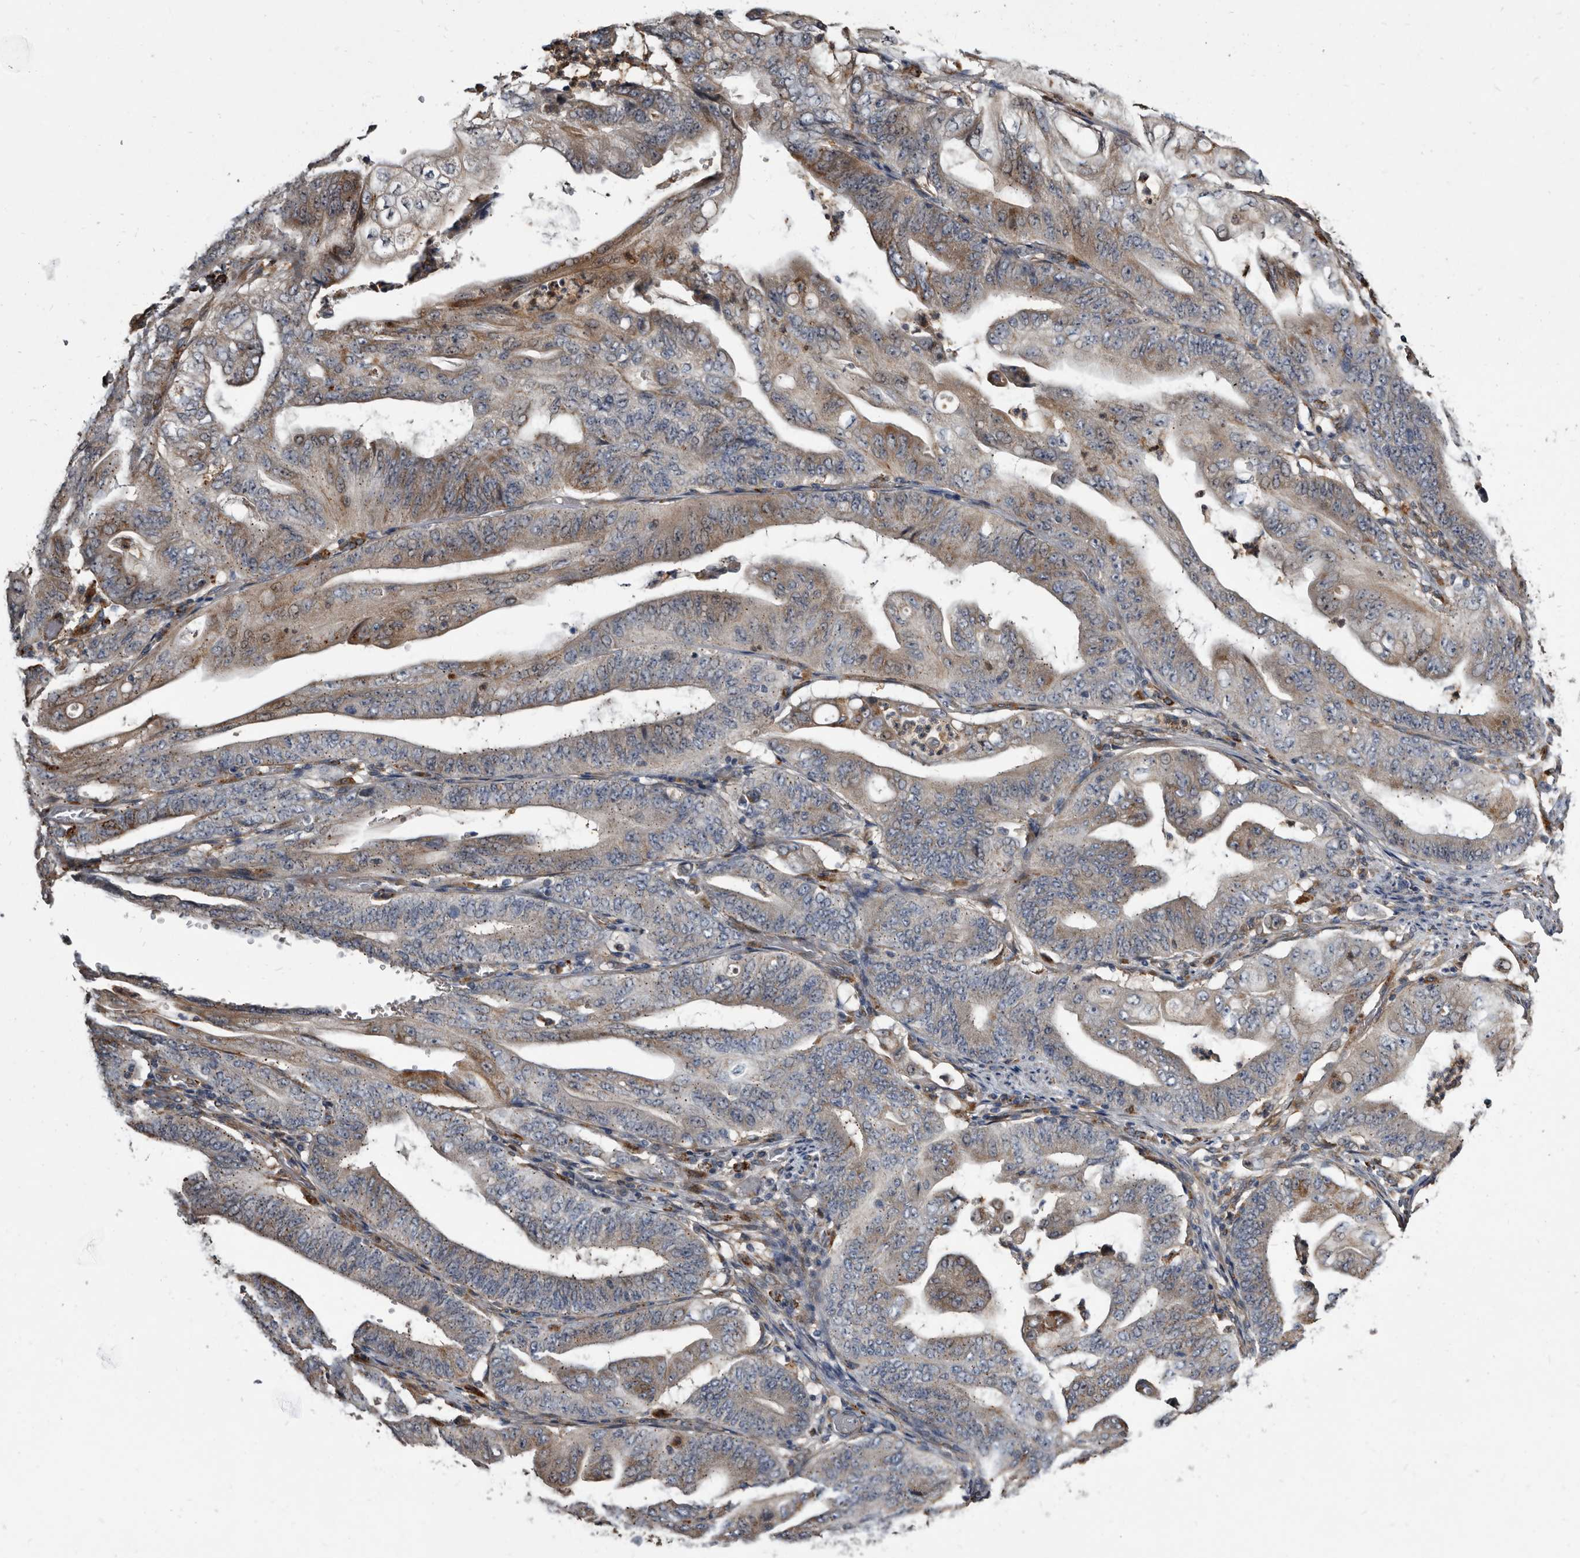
{"staining": {"intensity": "weak", "quantity": "25%-75%", "location": "cytoplasmic/membranous"}, "tissue": "stomach cancer", "cell_type": "Tumor cells", "image_type": "cancer", "snomed": [{"axis": "morphology", "description": "Adenocarcinoma, NOS"}, {"axis": "topography", "description": "Stomach"}], "caption": "Approximately 25%-75% of tumor cells in human stomach cancer (adenocarcinoma) show weak cytoplasmic/membranous protein expression as visualized by brown immunohistochemical staining.", "gene": "CTSA", "patient": {"sex": "female", "age": 73}}